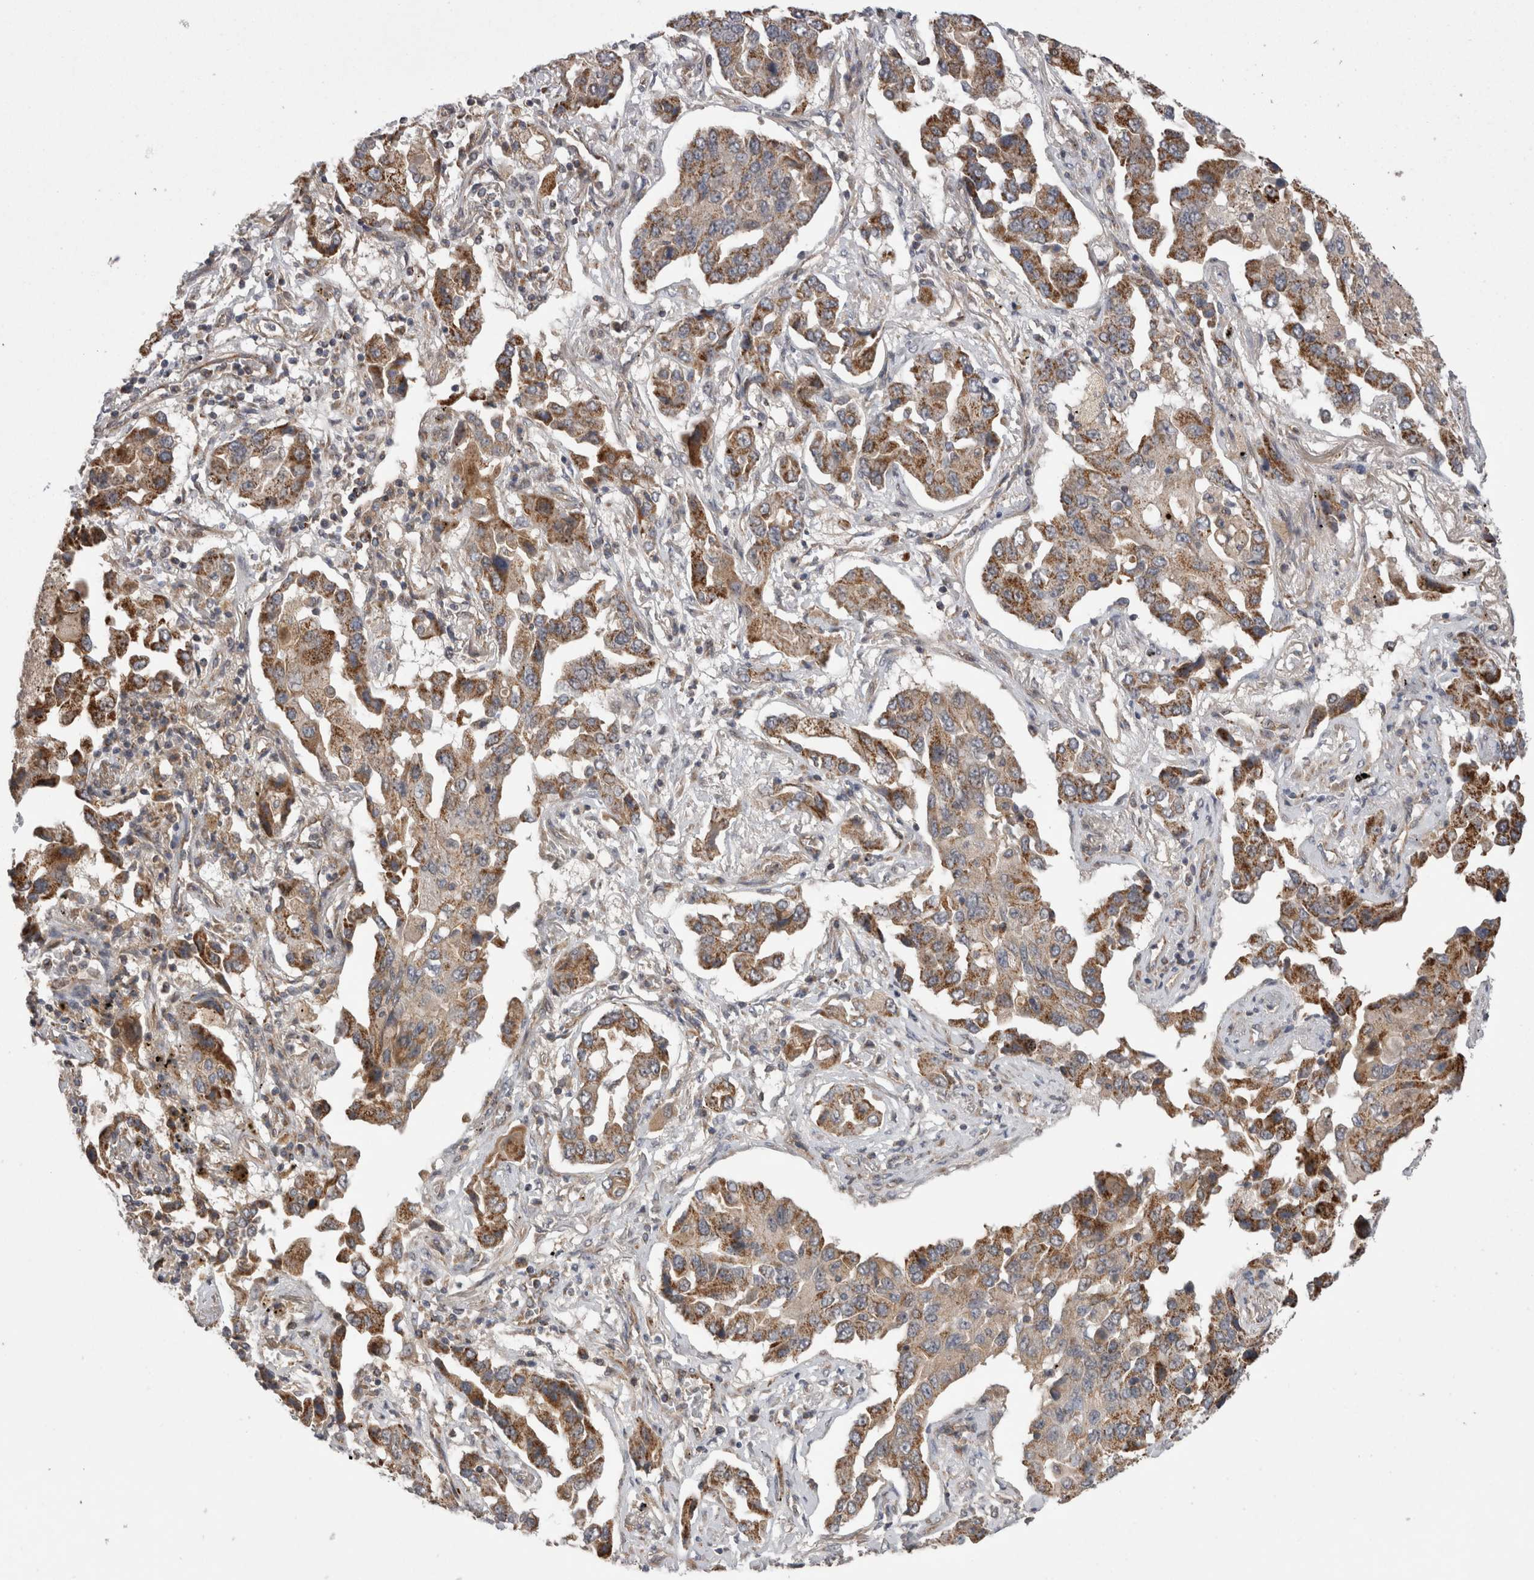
{"staining": {"intensity": "moderate", "quantity": ">75%", "location": "cytoplasmic/membranous"}, "tissue": "lung cancer", "cell_type": "Tumor cells", "image_type": "cancer", "snomed": [{"axis": "morphology", "description": "Adenocarcinoma, NOS"}, {"axis": "topography", "description": "Lung"}], "caption": "Human lung adenocarcinoma stained with a brown dye shows moderate cytoplasmic/membranous positive positivity in about >75% of tumor cells.", "gene": "DARS2", "patient": {"sex": "female", "age": 65}}